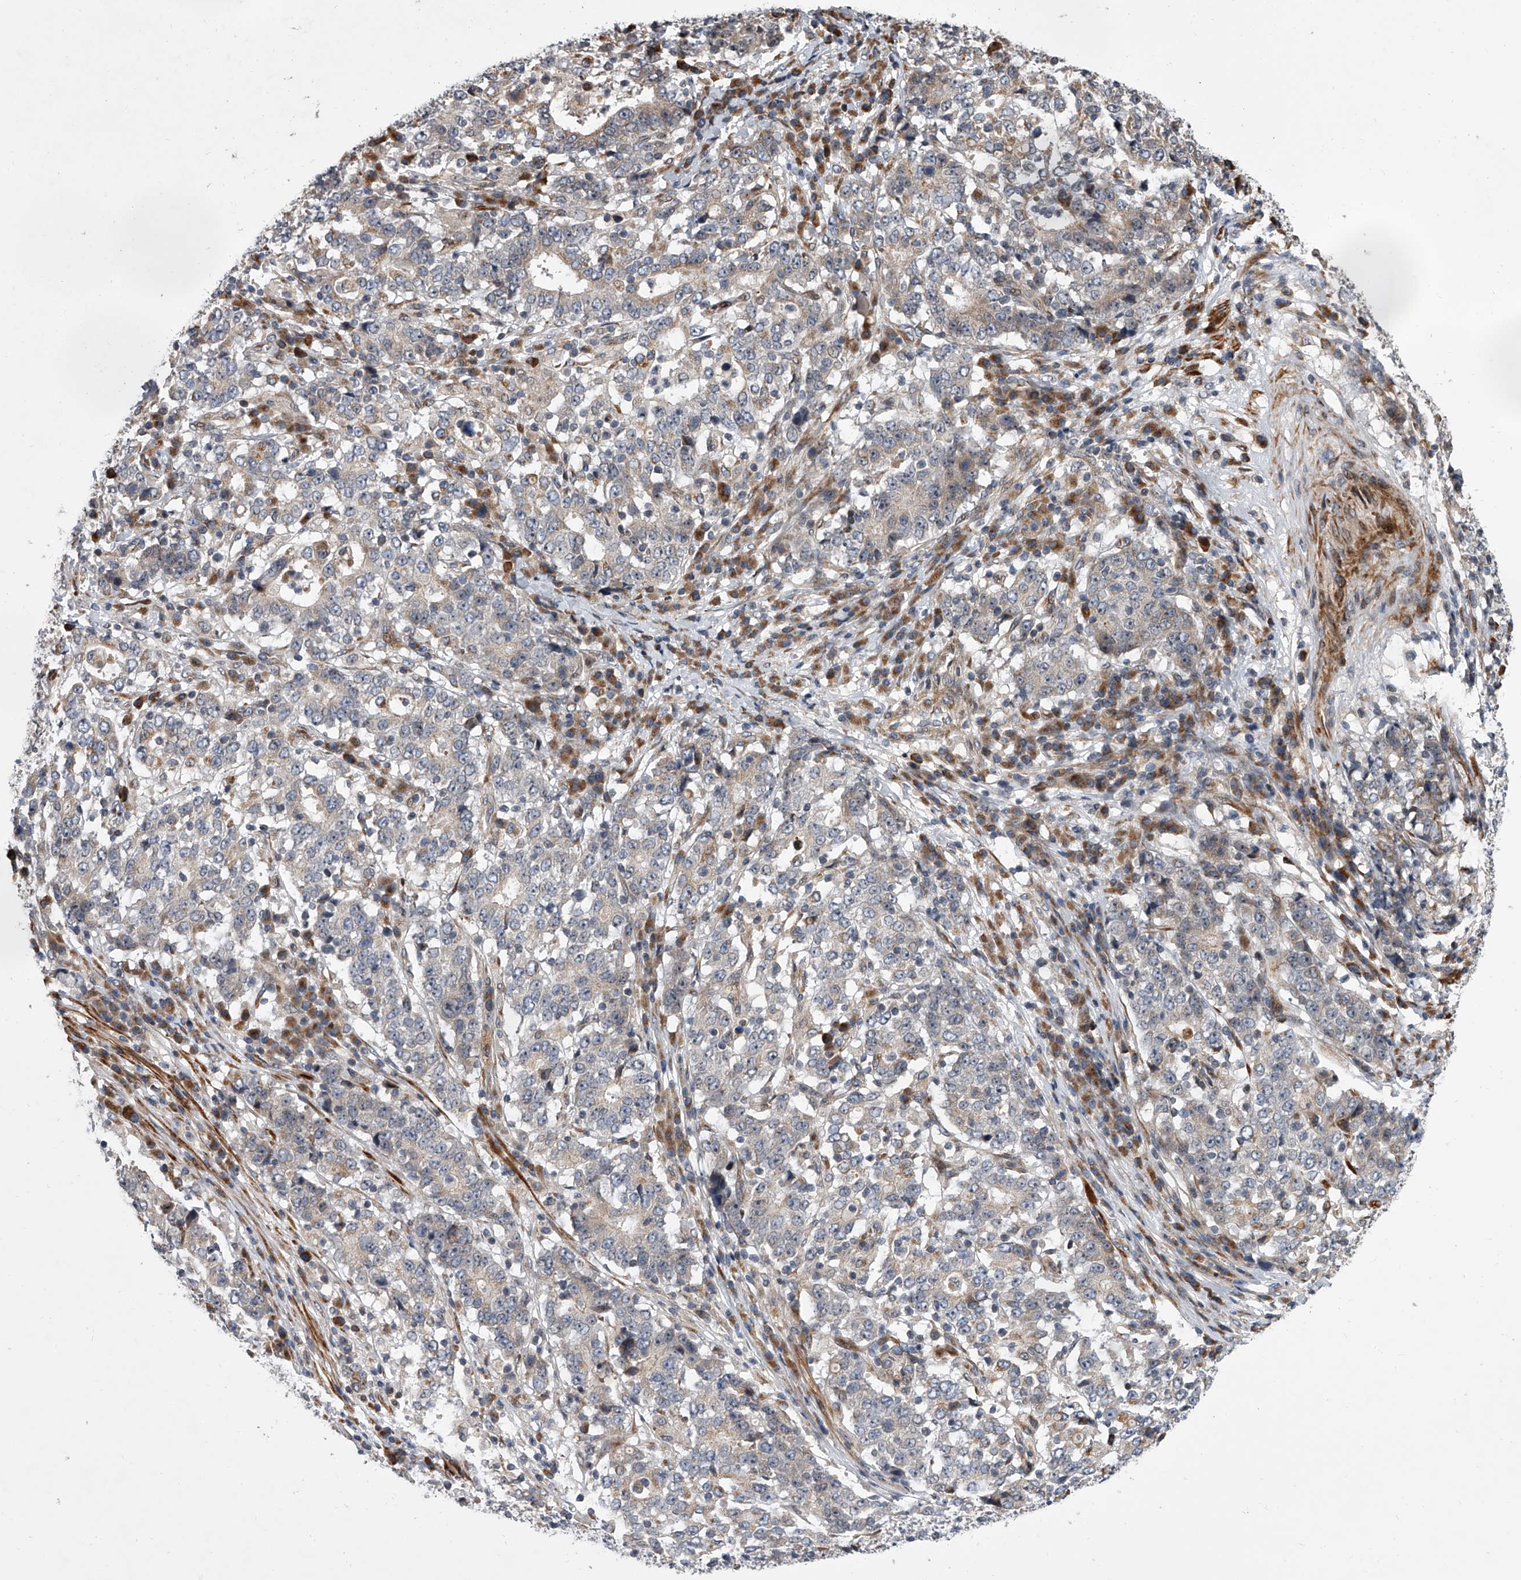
{"staining": {"intensity": "negative", "quantity": "none", "location": "none"}, "tissue": "stomach cancer", "cell_type": "Tumor cells", "image_type": "cancer", "snomed": [{"axis": "morphology", "description": "Adenocarcinoma, NOS"}, {"axis": "topography", "description": "Stomach"}], "caption": "A high-resolution photomicrograph shows IHC staining of stomach adenocarcinoma, which exhibits no significant positivity in tumor cells.", "gene": "DLGAP2", "patient": {"sex": "male", "age": 59}}